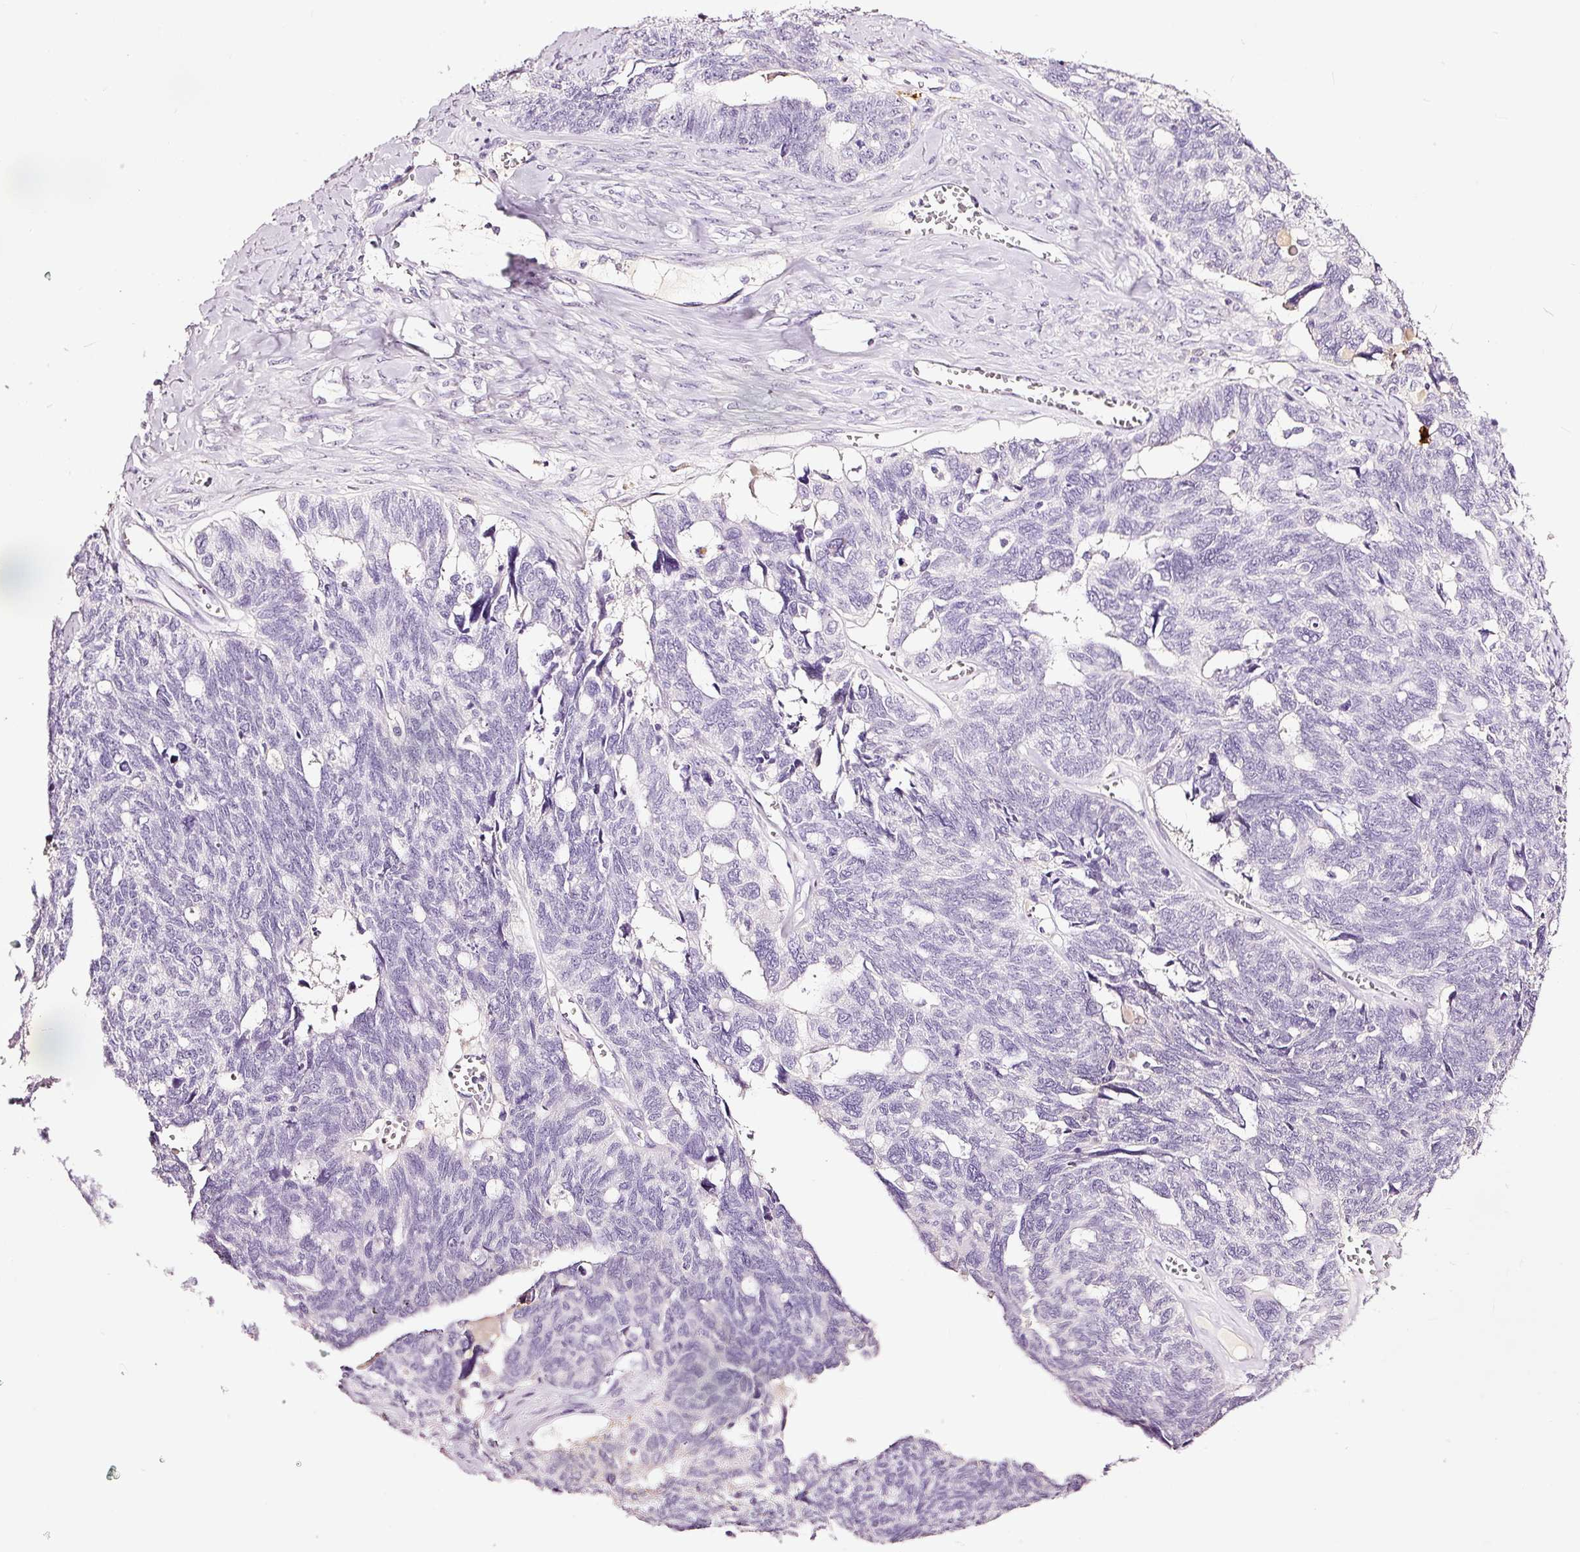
{"staining": {"intensity": "negative", "quantity": "none", "location": "none"}, "tissue": "ovarian cancer", "cell_type": "Tumor cells", "image_type": "cancer", "snomed": [{"axis": "morphology", "description": "Cystadenocarcinoma, serous, NOS"}, {"axis": "topography", "description": "Ovary"}], "caption": "High magnification brightfield microscopy of ovarian serous cystadenocarcinoma stained with DAB (3,3'-diaminobenzidine) (brown) and counterstained with hematoxylin (blue): tumor cells show no significant staining. The staining was performed using DAB to visualize the protein expression in brown, while the nuclei were stained in blue with hematoxylin (Magnification: 20x).", "gene": "LAMP3", "patient": {"sex": "female", "age": 79}}